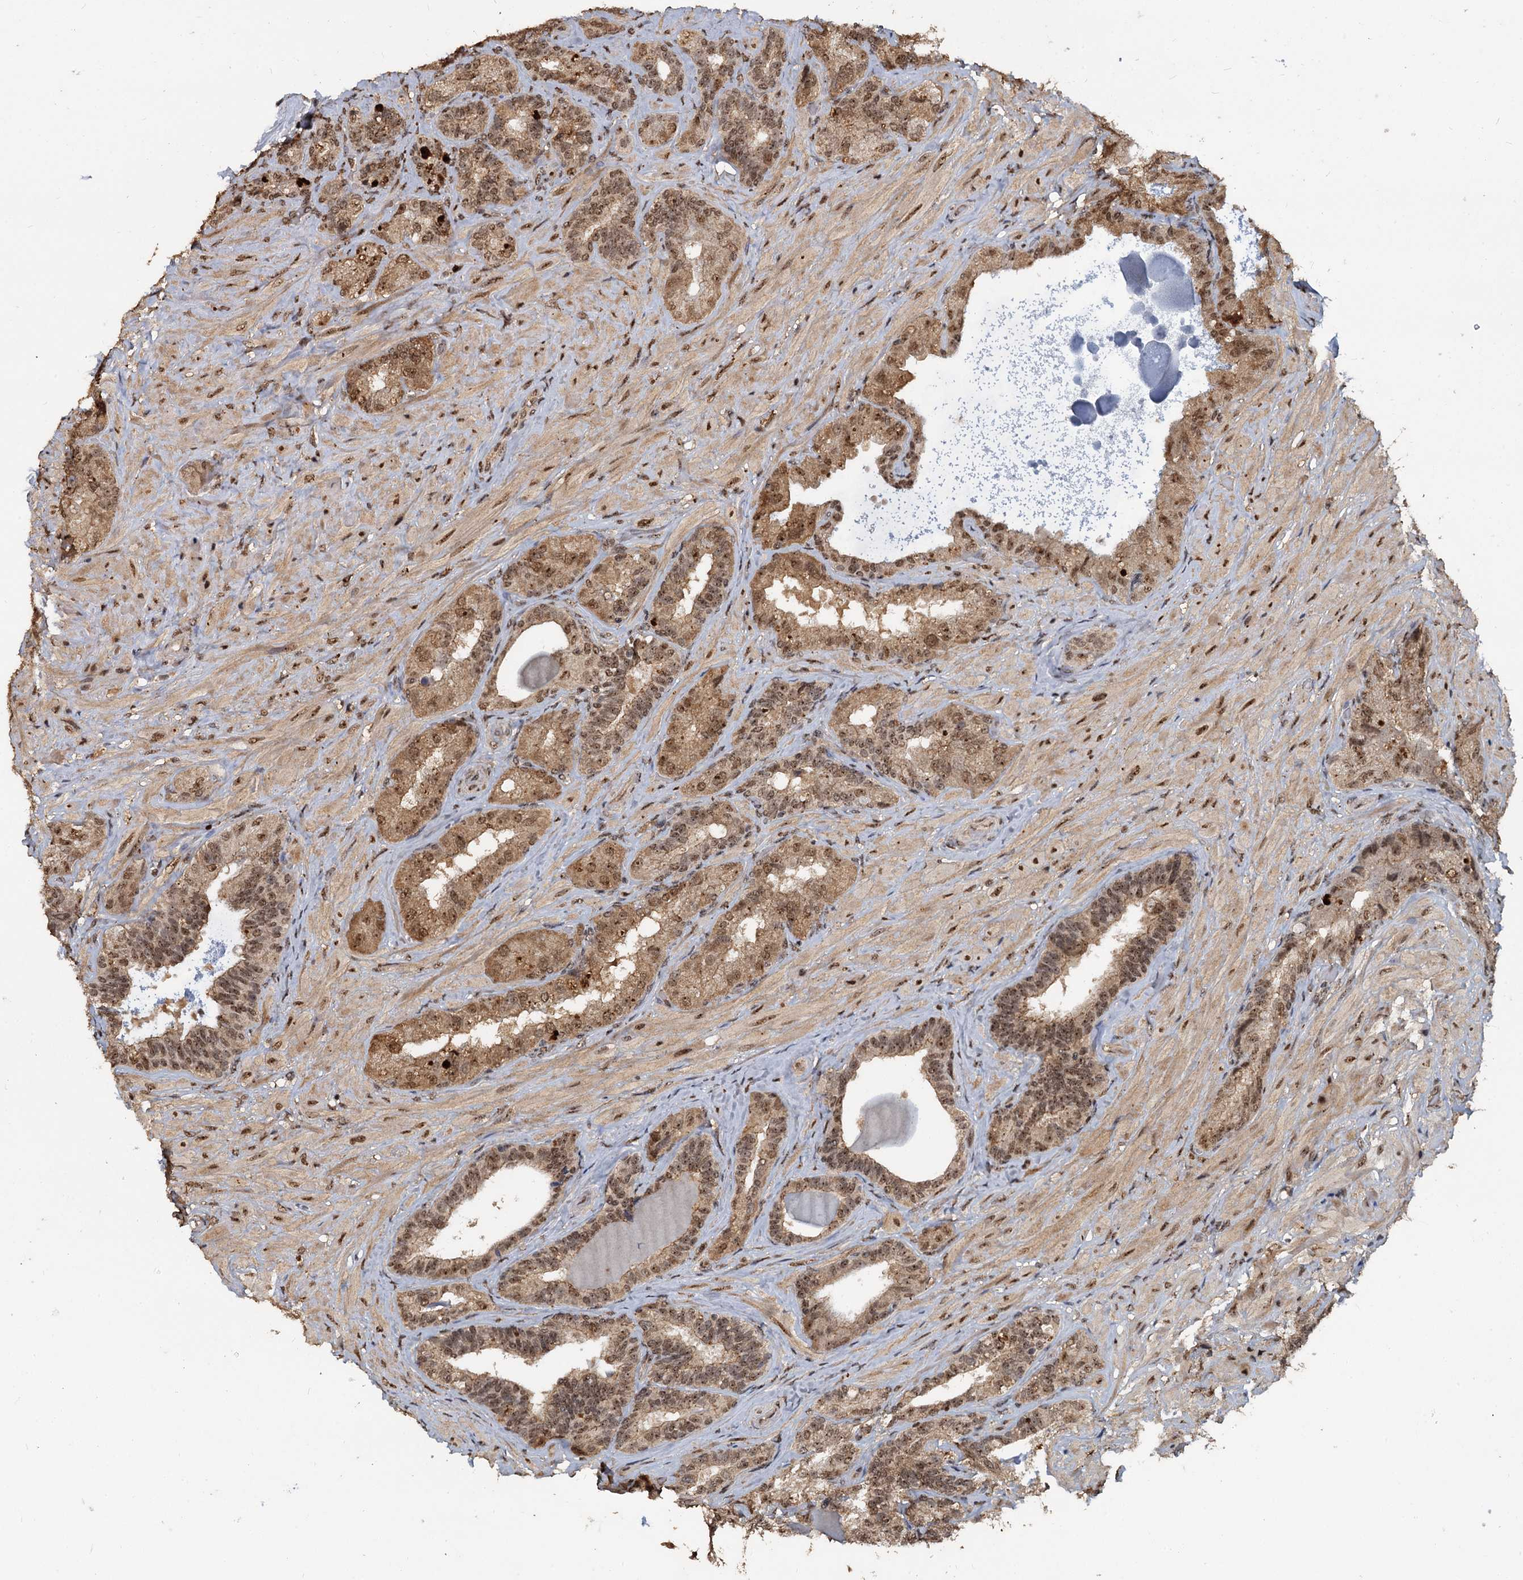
{"staining": {"intensity": "moderate", "quantity": ">75%", "location": "cytoplasmic/membranous,nuclear"}, "tissue": "seminal vesicle", "cell_type": "Glandular cells", "image_type": "normal", "snomed": [{"axis": "morphology", "description": "Normal tissue, NOS"}, {"axis": "topography", "description": "Prostate and seminal vesicle, NOS"}, {"axis": "topography", "description": "Prostate"}, {"axis": "topography", "description": "Seminal veicle"}], "caption": "Protein staining of unremarkable seminal vesicle exhibits moderate cytoplasmic/membranous,nuclear staining in approximately >75% of glandular cells. Using DAB (brown) and hematoxylin (blue) stains, captured at high magnification using brightfield microscopy.", "gene": "FAM216B", "patient": {"sex": "male", "age": 67}}